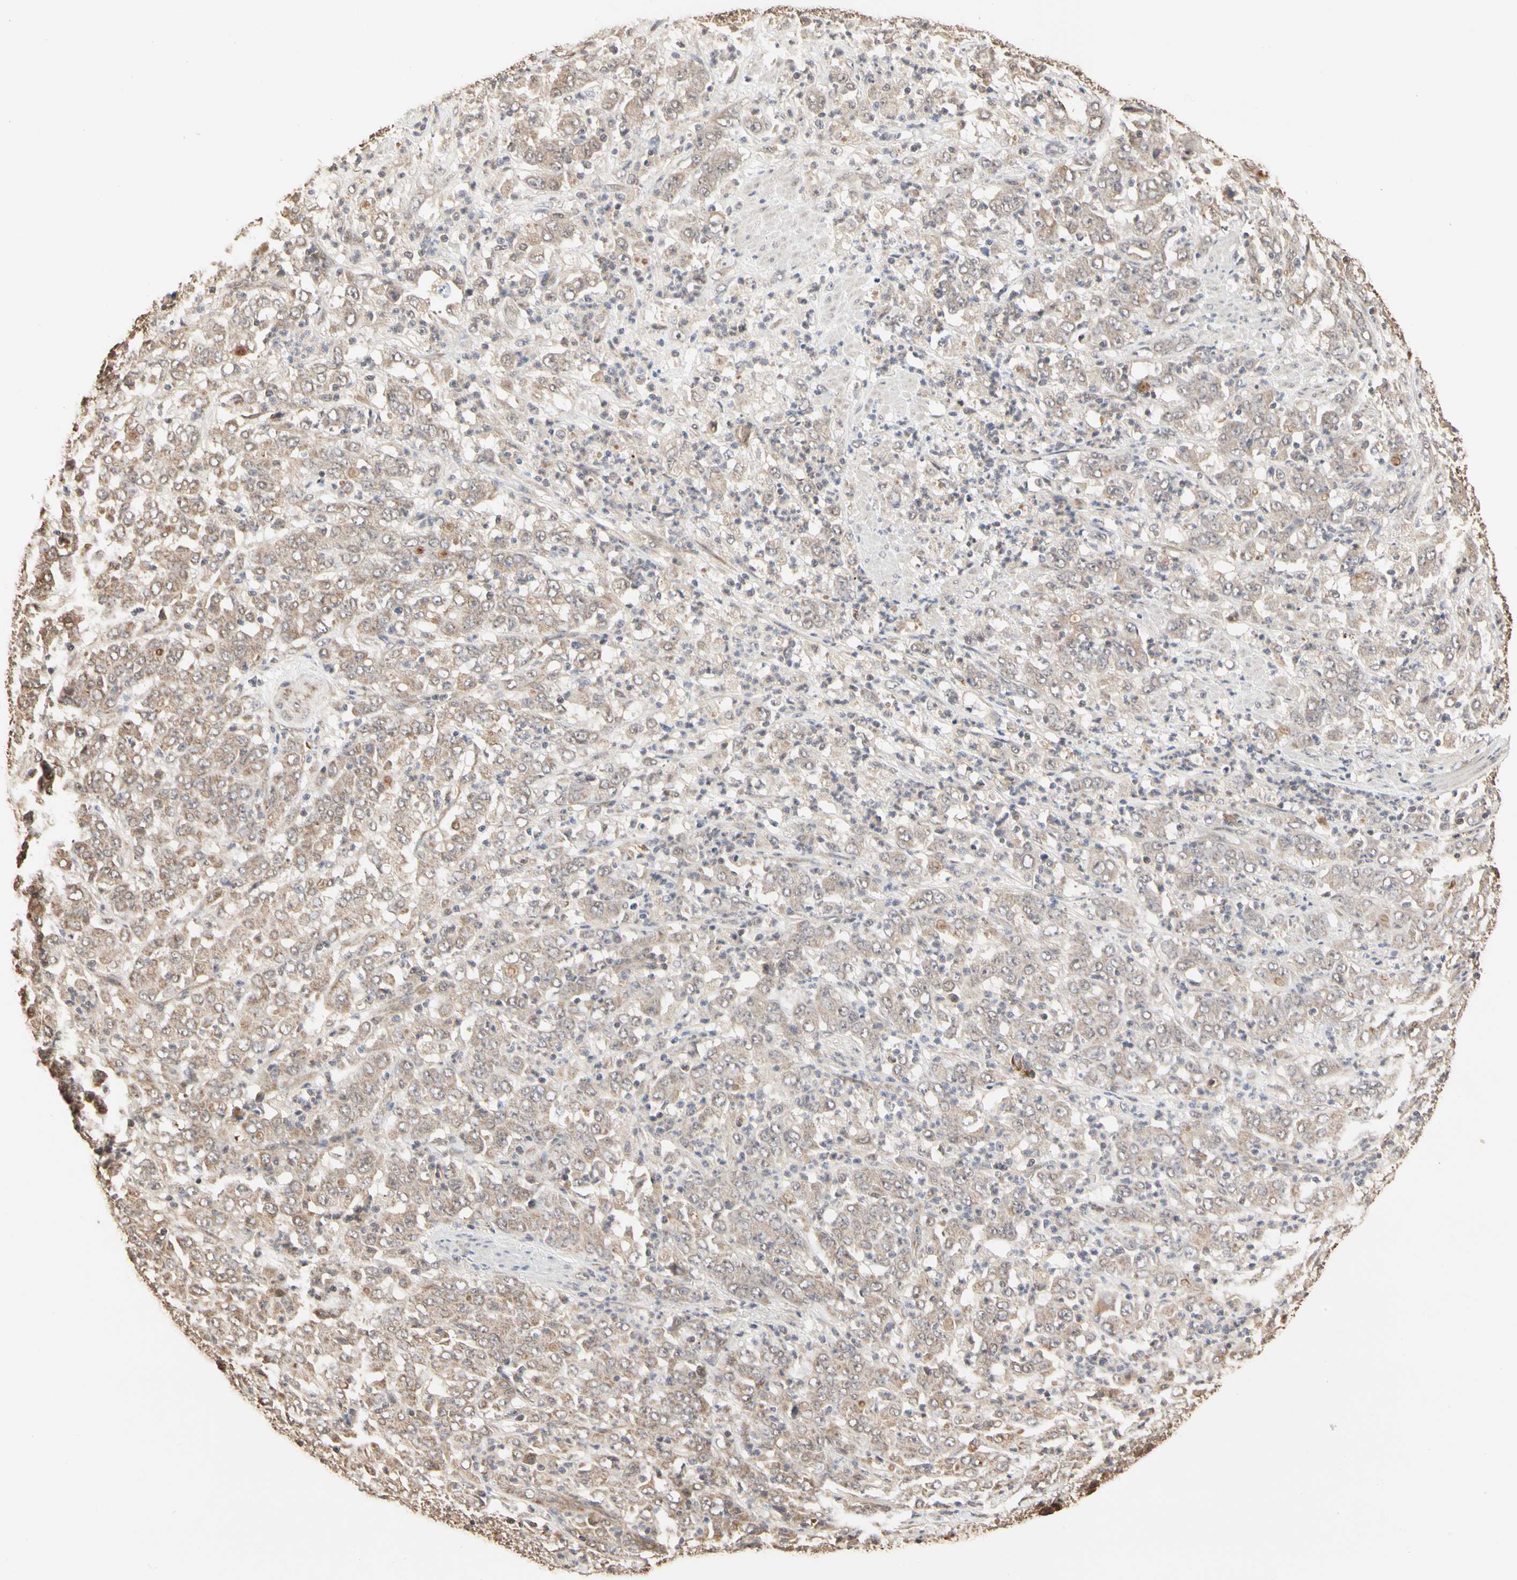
{"staining": {"intensity": "weak", "quantity": ">75%", "location": "cytoplasmic/membranous"}, "tissue": "stomach cancer", "cell_type": "Tumor cells", "image_type": "cancer", "snomed": [{"axis": "morphology", "description": "Adenocarcinoma, NOS"}, {"axis": "topography", "description": "Stomach, lower"}], "caption": "IHC of stomach adenocarcinoma demonstrates low levels of weak cytoplasmic/membranous positivity in approximately >75% of tumor cells.", "gene": "TAOK1", "patient": {"sex": "female", "age": 71}}